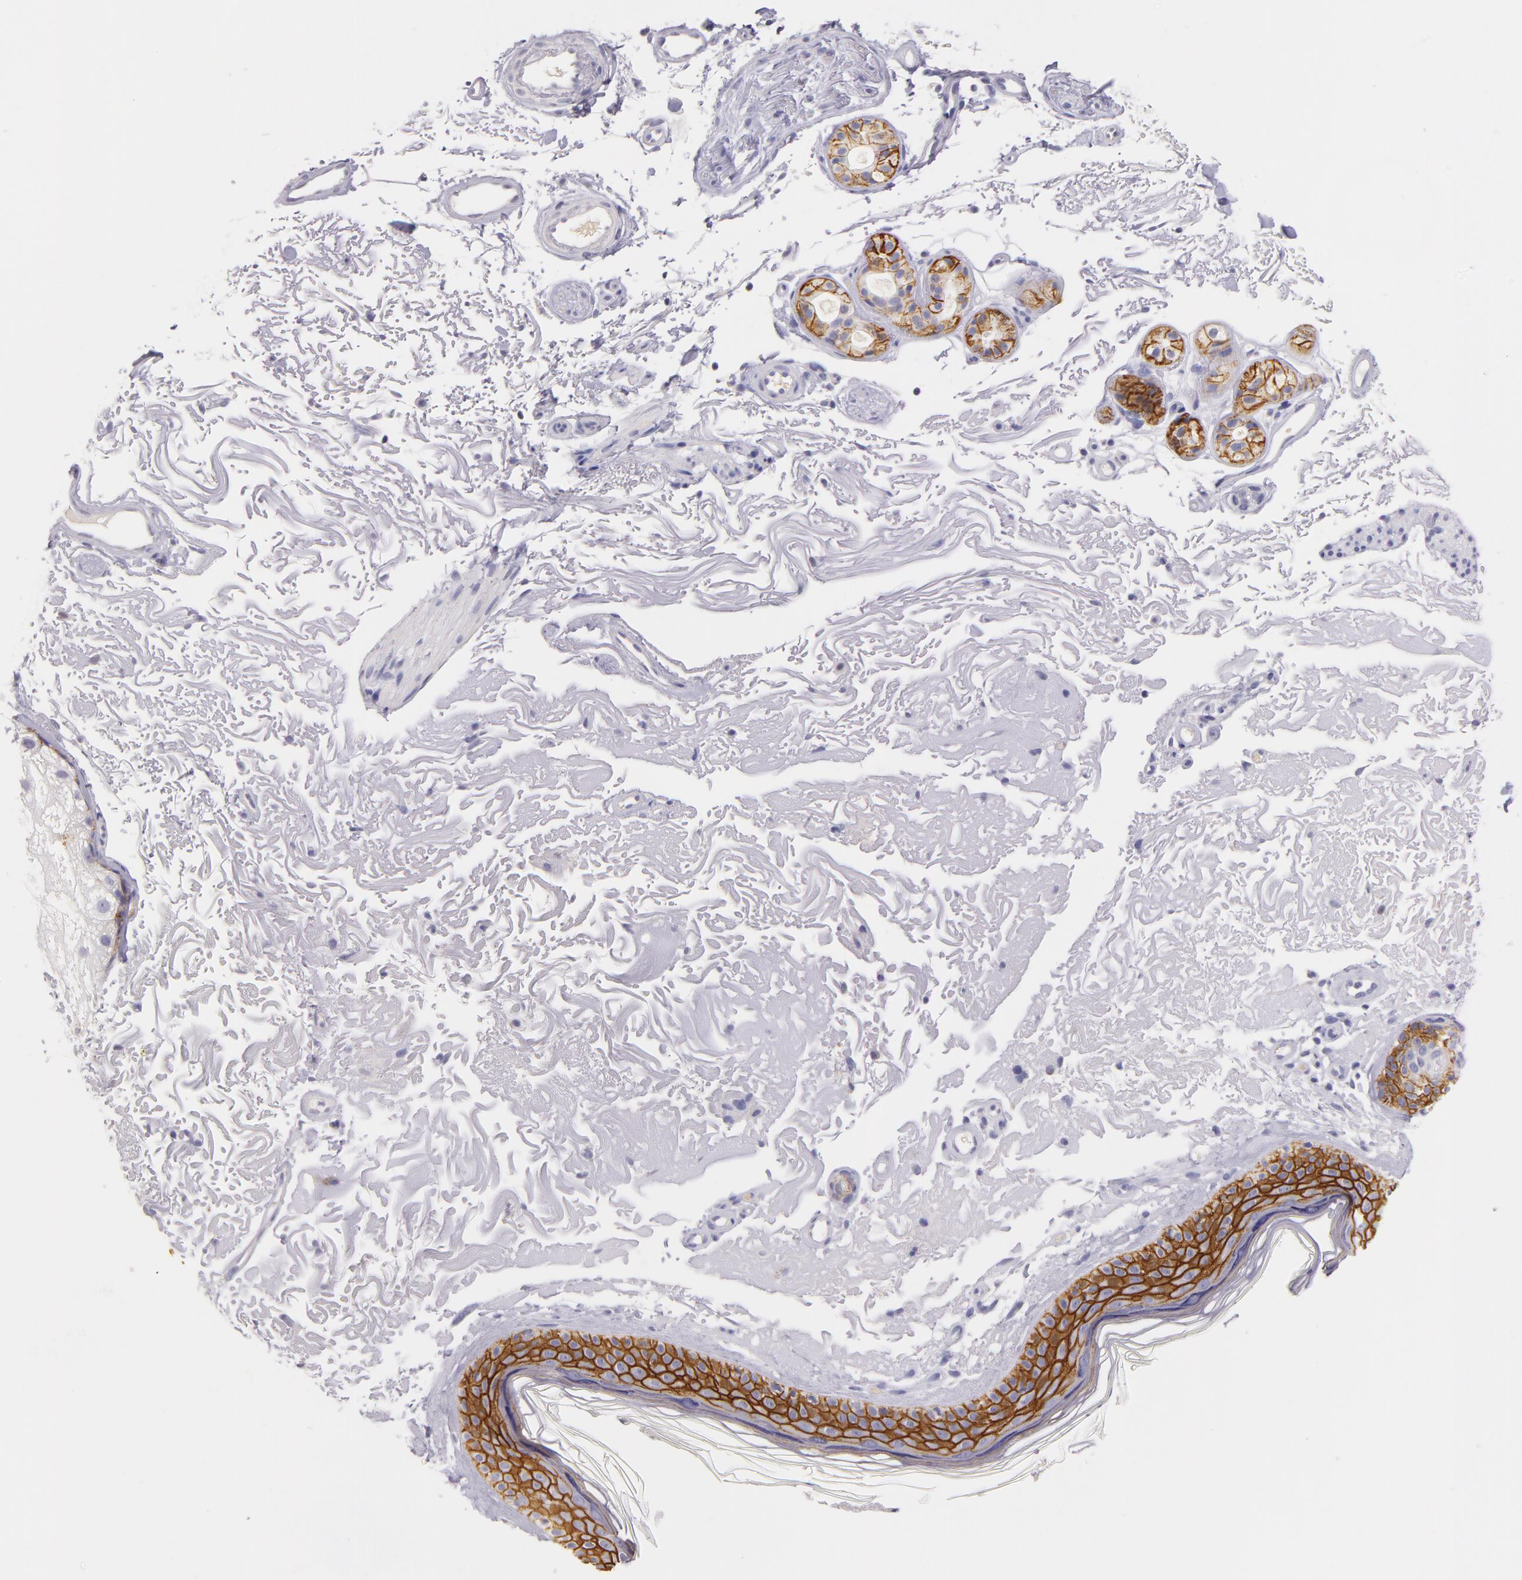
{"staining": {"intensity": "negative", "quantity": "none", "location": "none"}, "tissue": "skin", "cell_type": "Fibroblasts", "image_type": "normal", "snomed": [{"axis": "morphology", "description": "Normal tissue, NOS"}, {"axis": "topography", "description": "Skin"}], "caption": "High magnification brightfield microscopy of unremarkable skin stained with DAB (3,3'-diaminobenzidine) (brown) and counterstained with hematoxylin (blue): fibroblasts show no significant expression. (Brightfield microscopy of DAB (3,3'-diaminobenzidine) IHC at high magnification).", "gene": "CD44", "patient": {"sex": "female", "age": 90}}